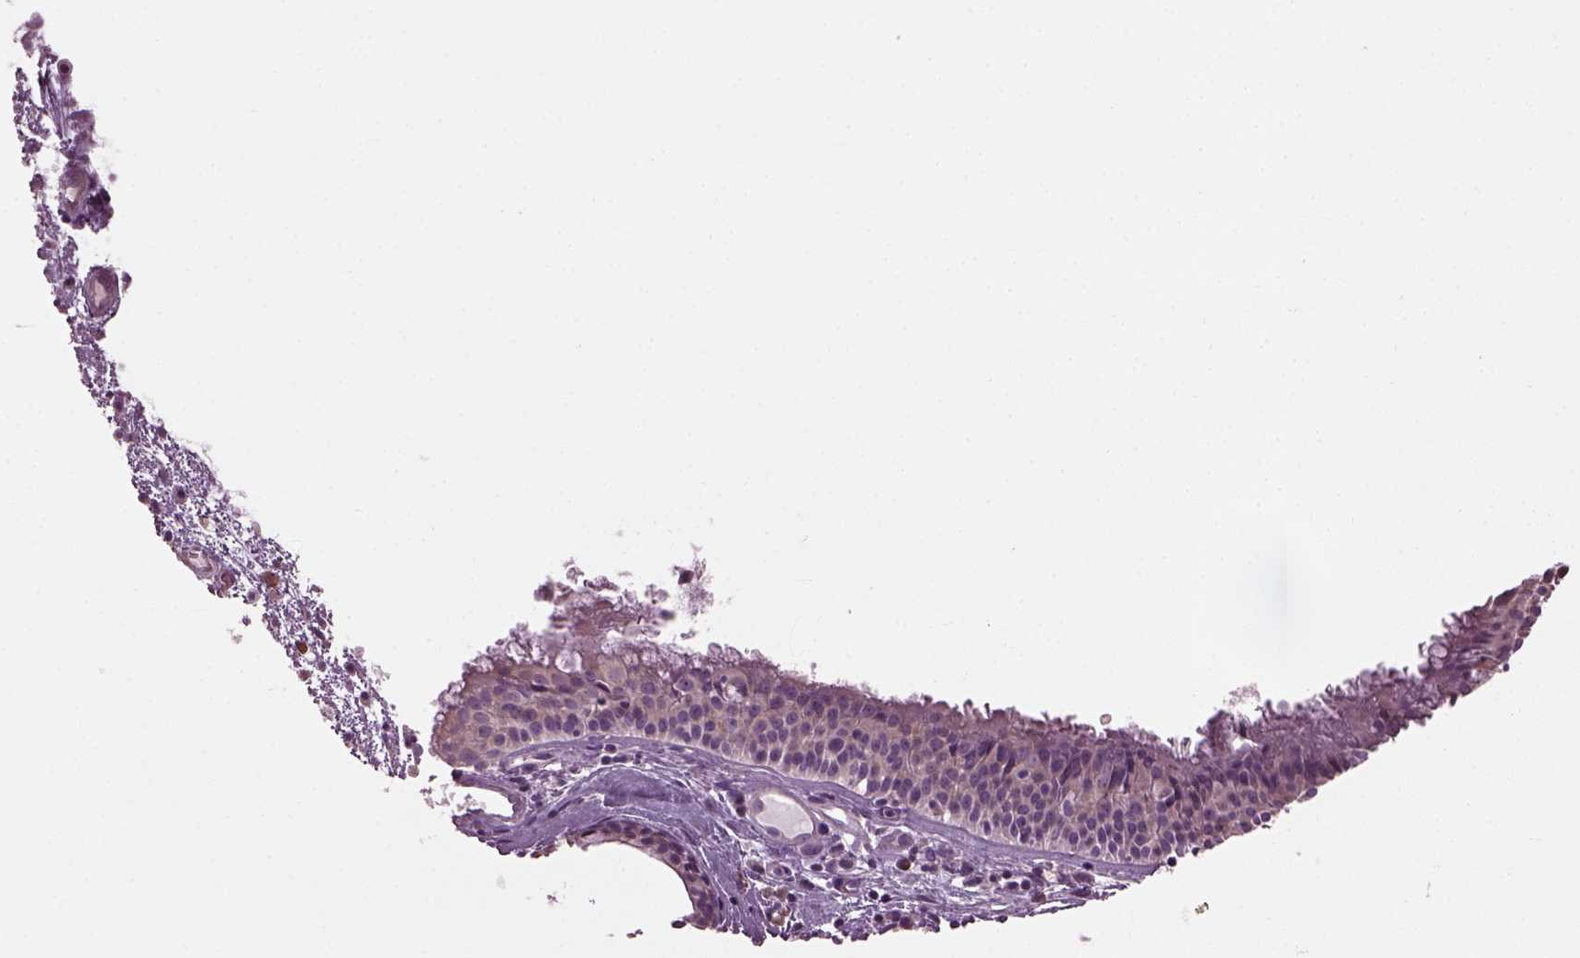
{"staining": {"intensity": "weak", "quantity": "<25%", "location": "cytoplasmic/membranous"}, "tissue": "nasopharynx", "cell_type": "Respiratory epithelial cells", "image_type": "normal", "snomed": [{"axis": "morphology", "description": "Normal tissue, NOS"}, {"axis": "topography", "description": "Nasopharynx"}], "caption": "Image shows no protein positivity in respiratory epithelial cells of benign nasopharynx. The staining was performed using DAB to visualize the protein expression in brown, while the nuclei were stained in blue with hematoxylin (Magnification: 20x).", "gene": "CABP5", "patient": {"sex": "male", "age": 31}}